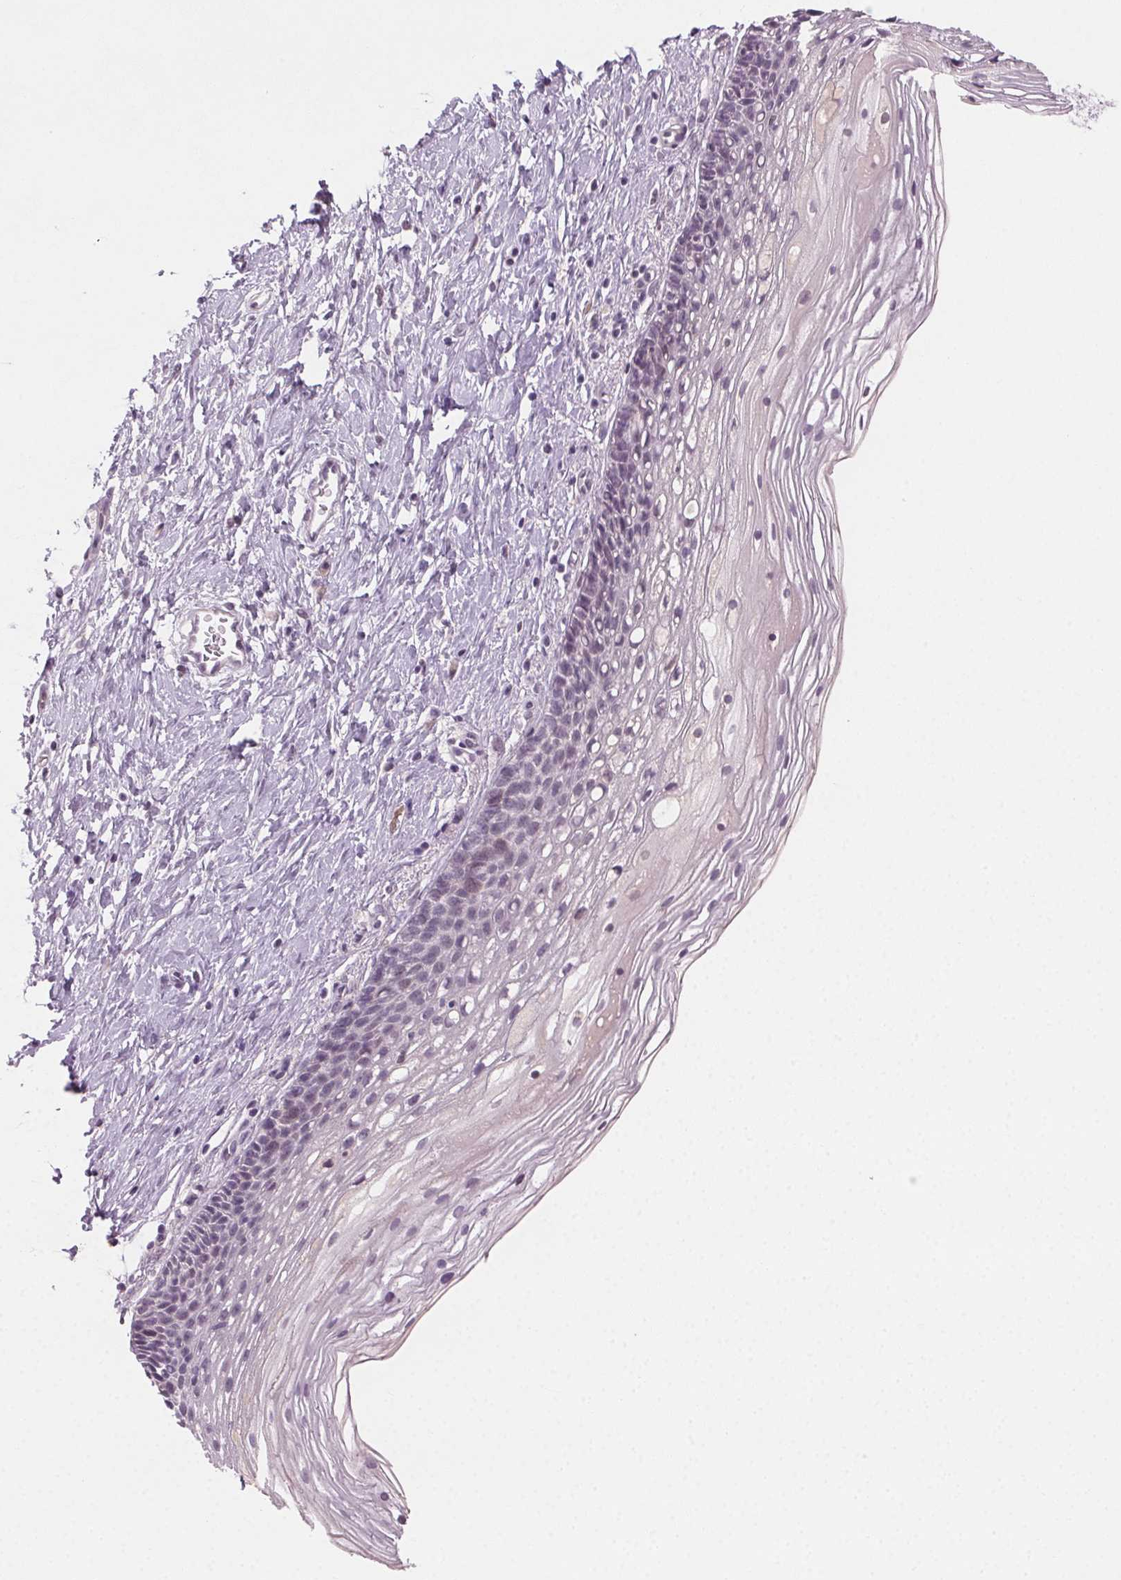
{"staining": {"intensity": "negative", "quantity": "none", "location": "none"}, "tissue": "cervix", "cell_type": "Glandular cells", "image_type": "normal", "snomed": [{"axis": "morphology", "description": "Normal tissue, NOS"}, {"axis": "topography", "description": "Cervix"}], "caption": "High magnification brightfield microscopy of normal cervix stained with DAB (3,3'-diaminobenzidine) (brown) and counterstained with hematoxylin (blue): glandular cells show no significant positivity.", "gene": "HSF5", "patient": {"sex": "female", "age": 34}}